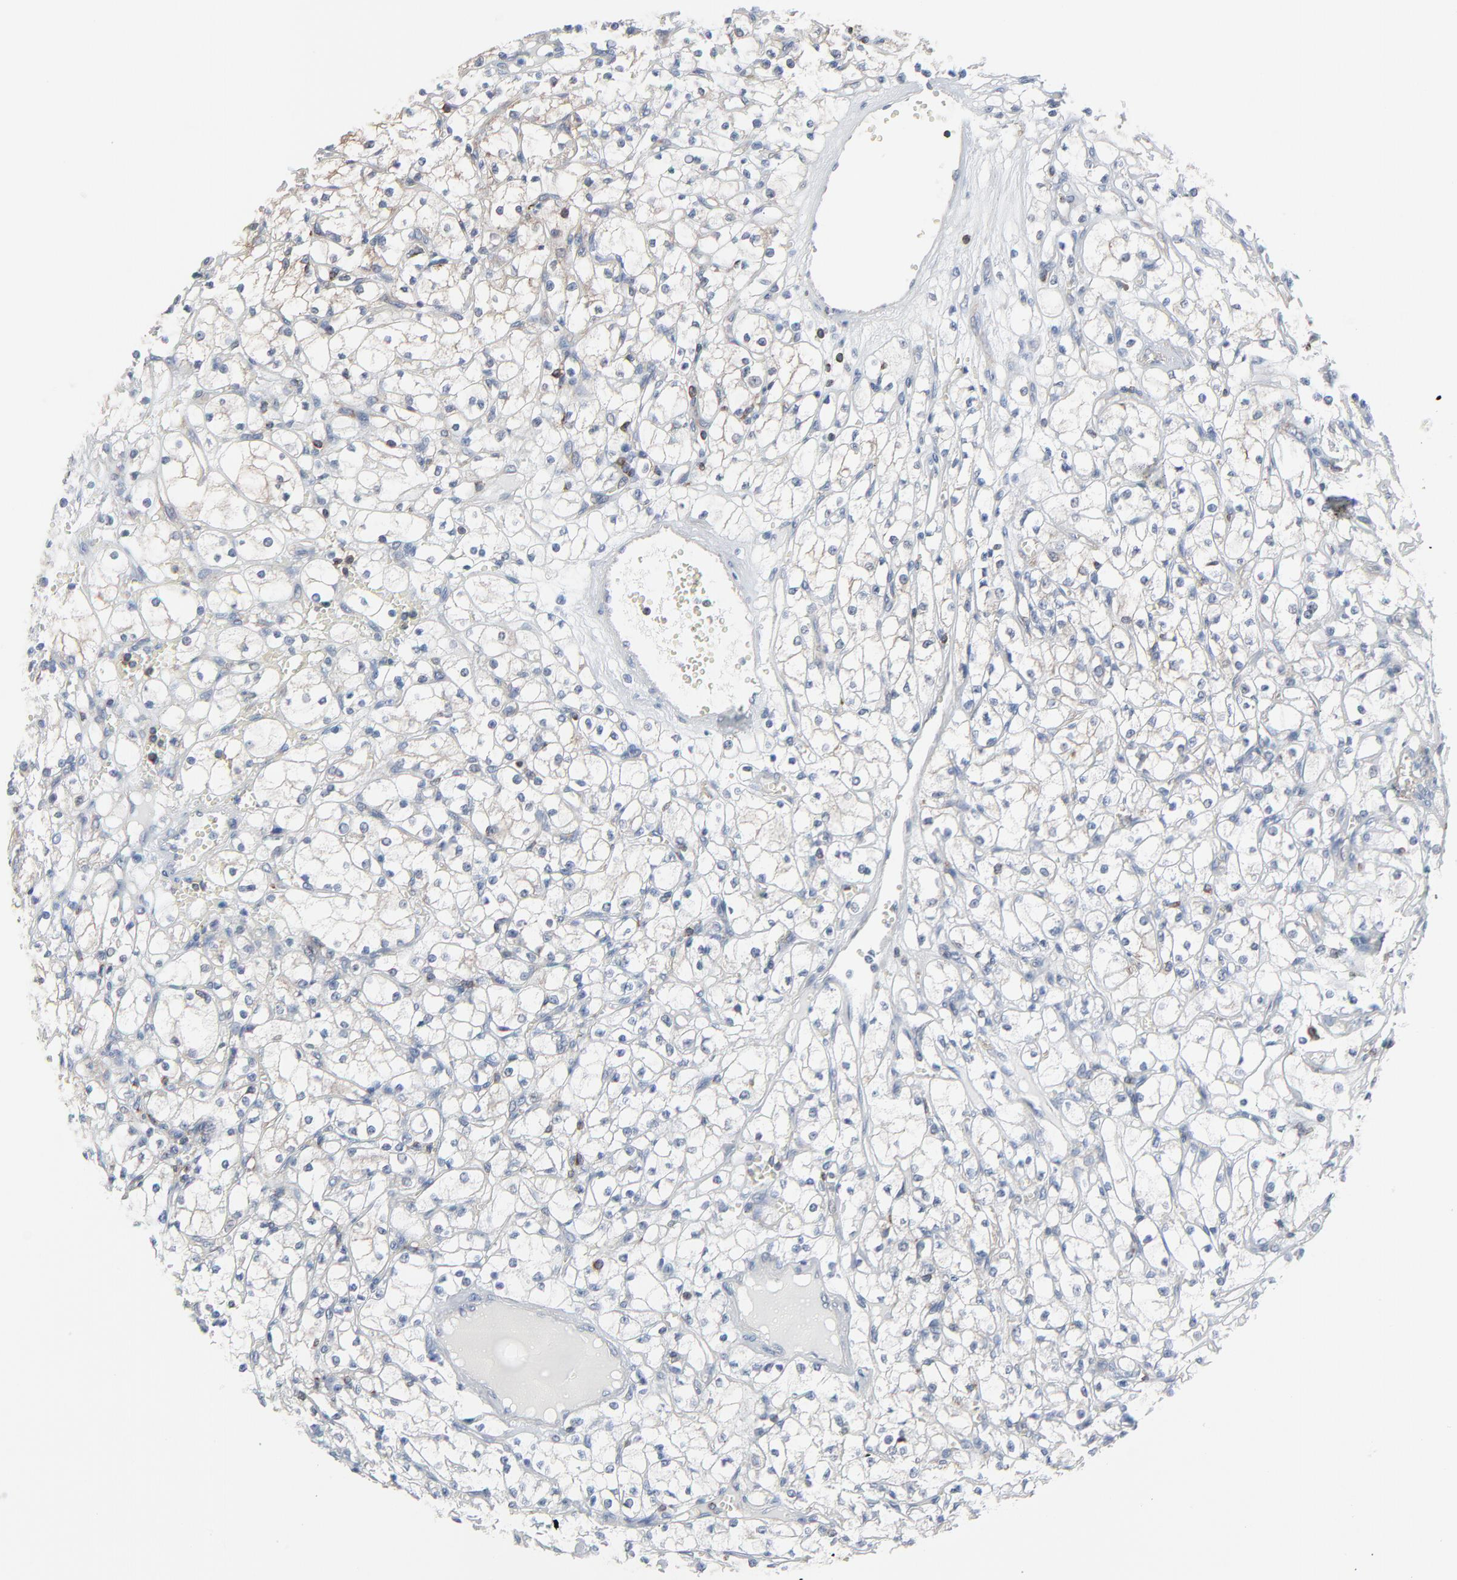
{"staining": {"intensity": "negative", "quantity": "none", "location": "none"}, "tissue": "renal cancer", "cell_type": "Tumor cells", "image_type": "cancer", "snomed": [{"axis": "morphology", "description": "Adenocarcinoma, NOS"}, {"axis": "topography", "description": "Kidney"}], "caption": "DAB (3,3'-diaminobenzidine) immunohistochemical staining of human adenocarcinoma (renal) demonstrates no significant positivity in tumor cells.", "gene": "OPTN", "patient": {"sex": "male", "age": 61}}